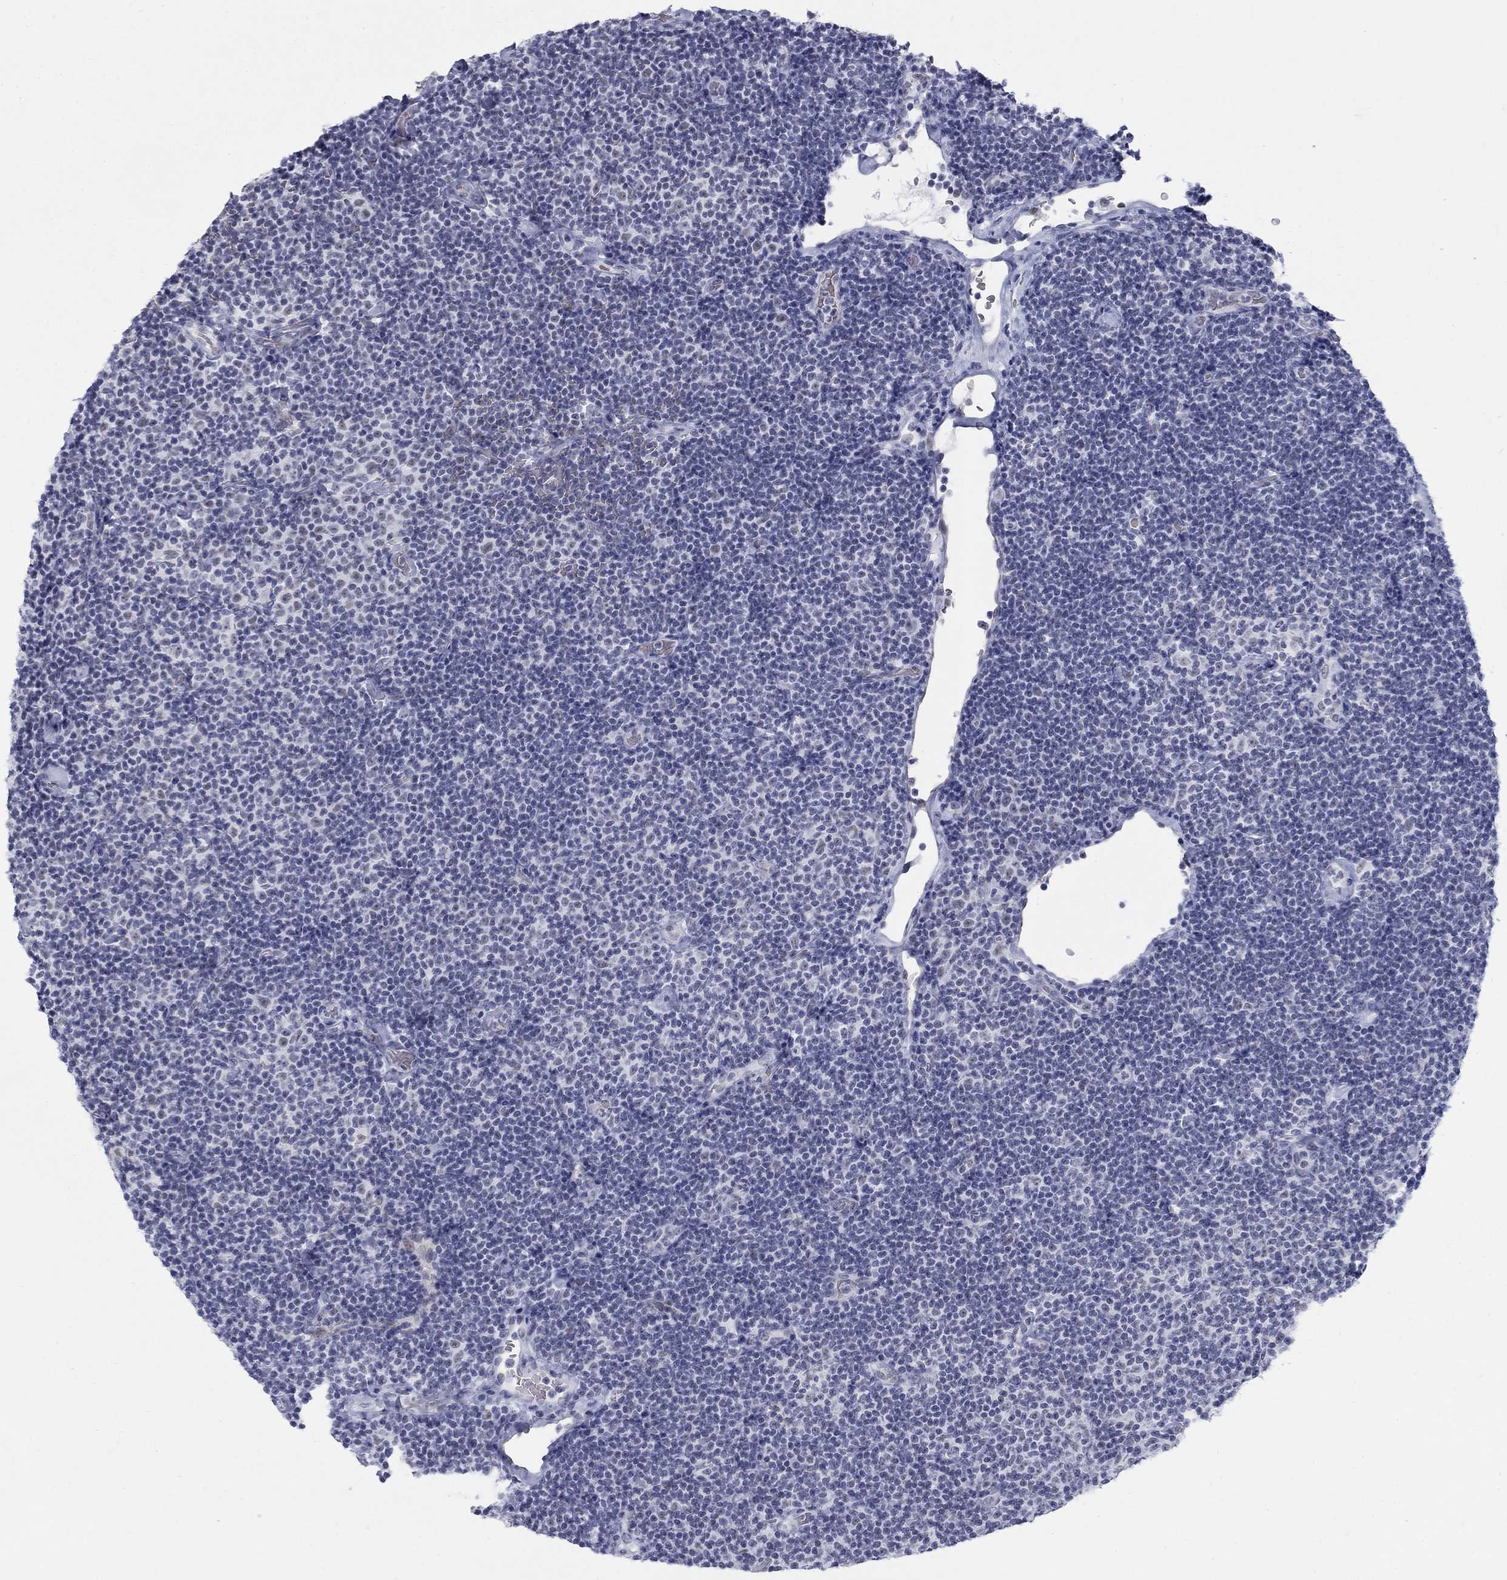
{"staining": {"intensity": "negative", "quantity": "none", "location": "none"}, "tissue": "lymphoma", "cell_type": "Tumor cells", "image_type": "cancer", "snomed": [{"axis": "morphology", "description": "Malignant lymphoma, non-Hodgkin's type, Low grade"}, {"axis": "topography", "description": "Lymph node"}], "caption": "High power microscopy photomicrograph of an immunohistochemistry (IHC) histopathology image of malignant lymphoma, non-Hodgkin's type (low-grade), revealing no significant positivity in tumor cells.", "gene": "DMTN", "patient": {"sex": "male", "age": 81}}